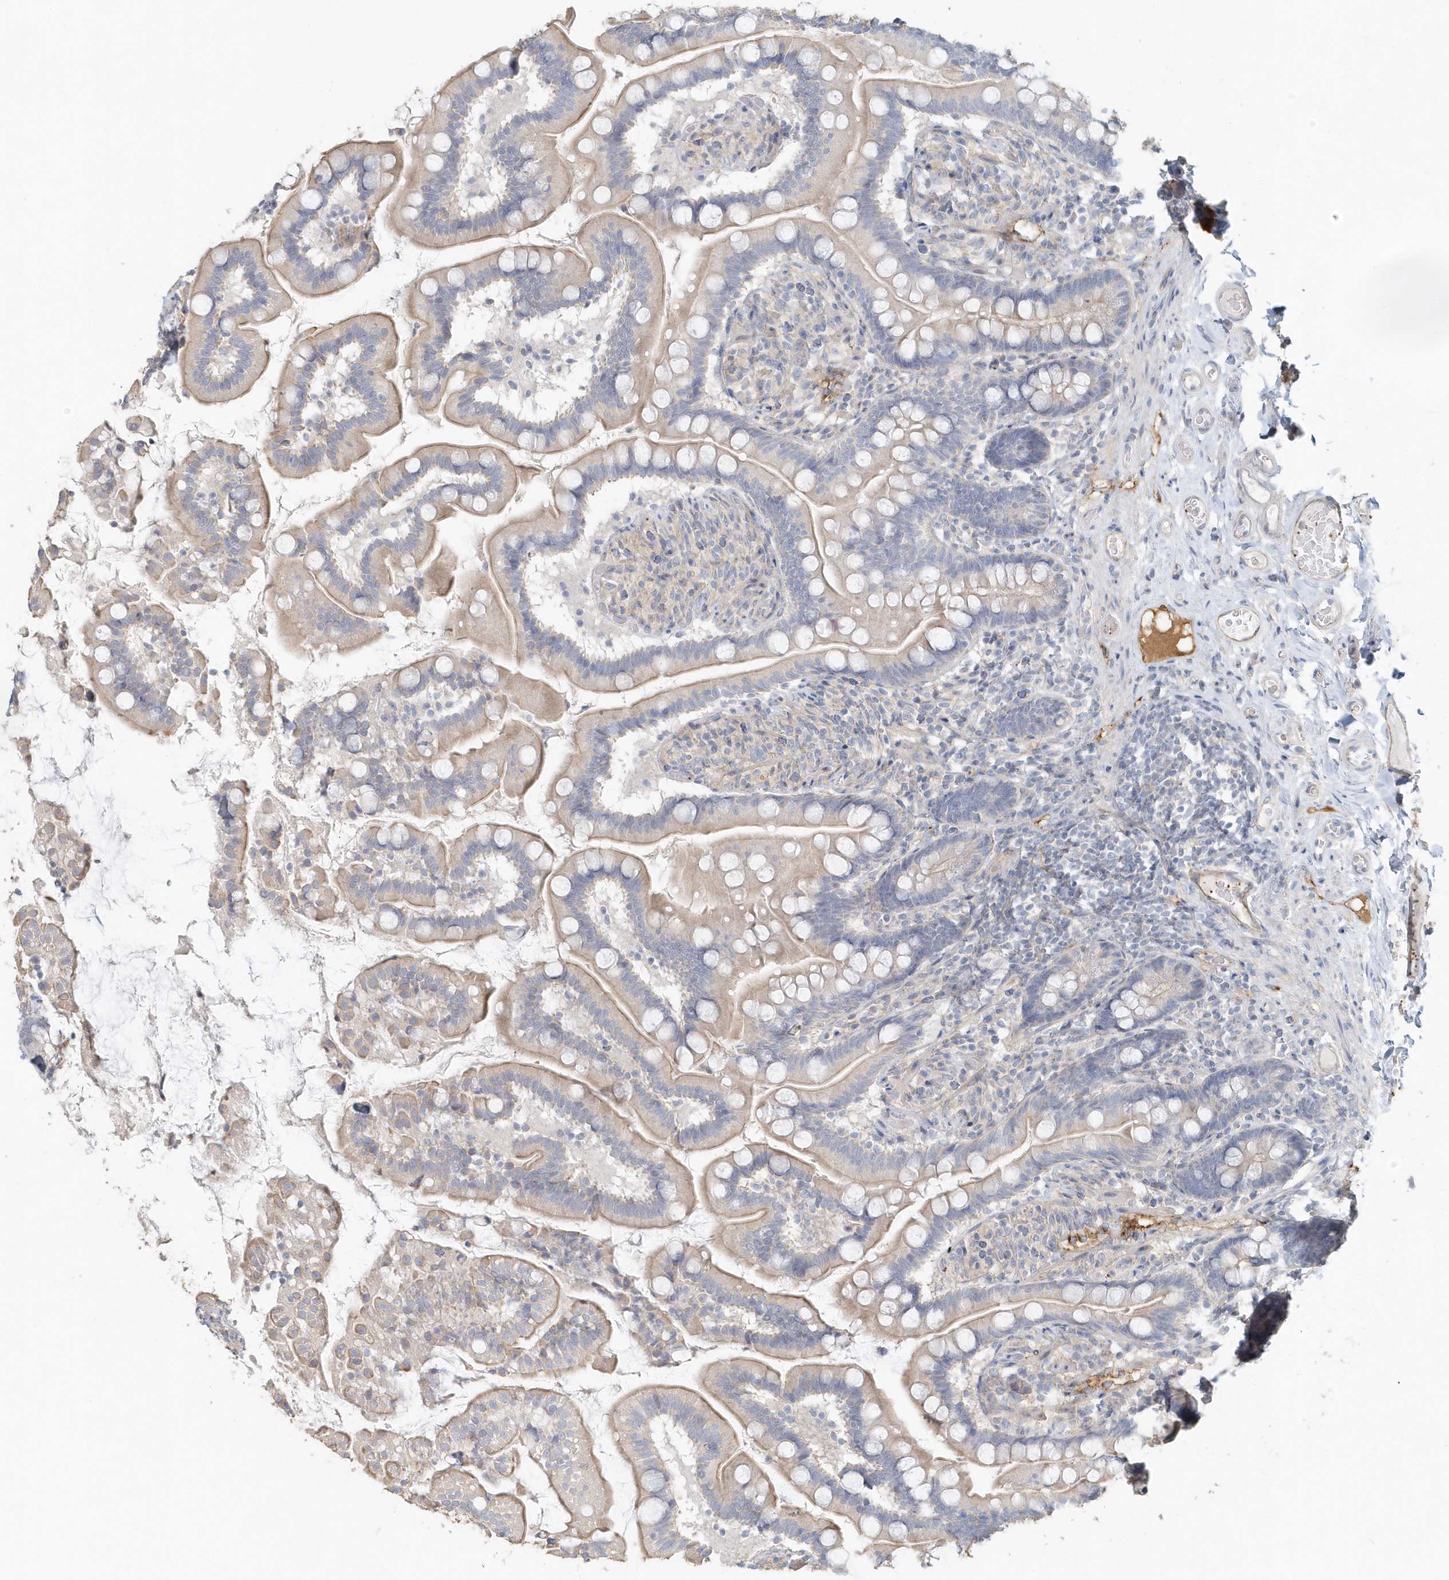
{"staining": {"intensity": "weak", "quantity": "25%-75%", "location": "cytoplasmic/membranous"}, "tissue": "small intestine", "cell_type": "Glandular cells", "image_type": "normal", "snomed": [{"axis": "morphology", "description": "Normal tissue, NOS"}, {"axis": "topography", "description": "Small intestine"}], "caption": "A brown stain shows weak cytoplasmic/membranous positivity of a protein in glandular cells of benign human small intestine.", "gene": "MMRN1", "patient": {"sex": "female", "age": 64}}